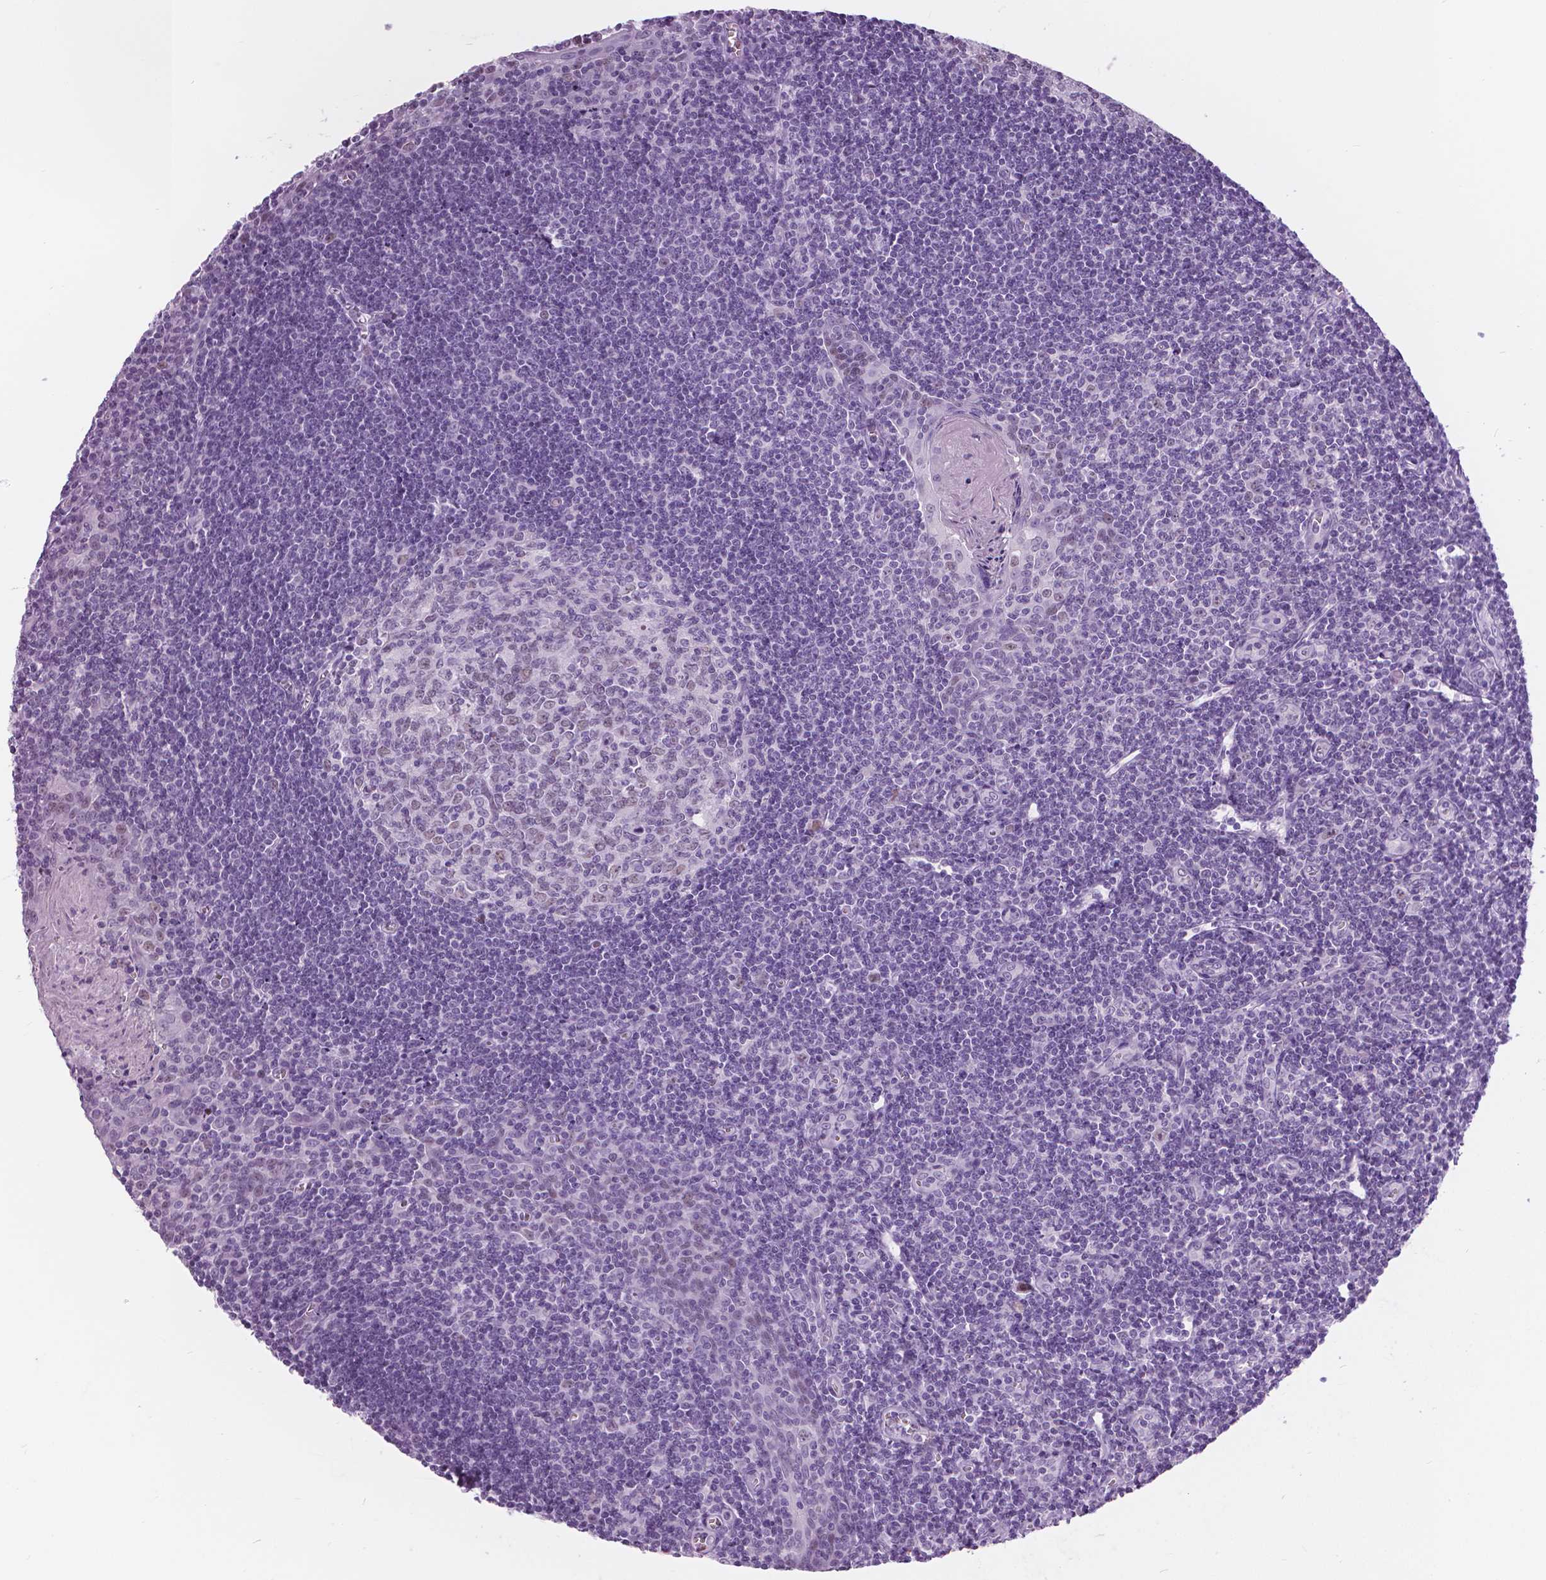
{"staining": {"intensity": "negative", "quantity": "none", "location": "none"}, "tissue": "tonsil", "cell_type": "Germinal center cells", "image_type": "normal", "snomed": [{"axis": "morphology", "description": "Normal tissue, NOS"}, {"axis": "morphology", "description": "Inflammation, NOS"}, {"axis": "topography", "description": "Tonsil"}], "caption": "DAB (3,3'-diaminobenzidine) immunohistochemical staining of benign tonsil demonstrates no significant expression in germinal center cells.", "gene": "SFTPD", "patient": {"sex": "female", "age": 31}}